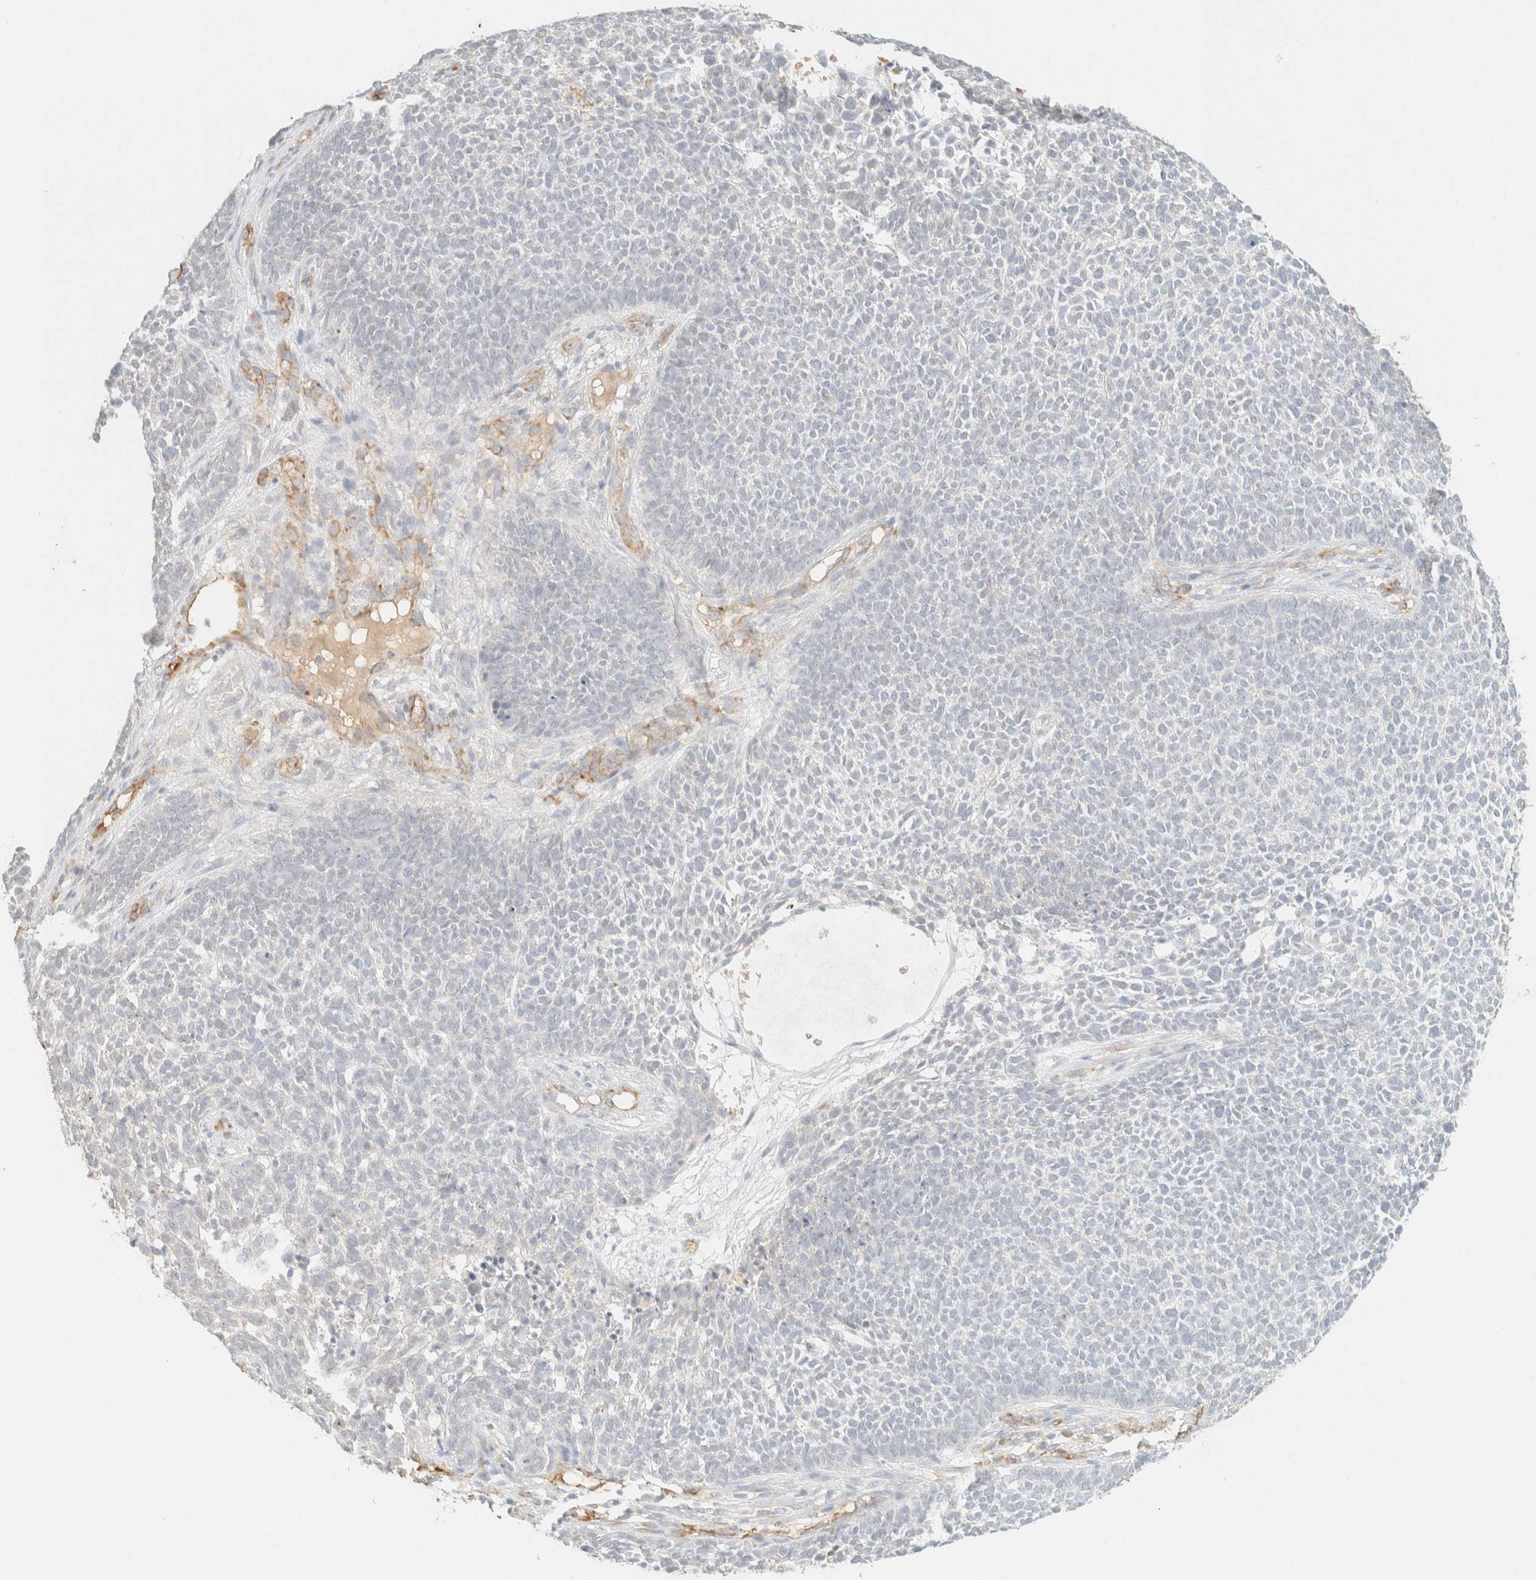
{"staining": {"intensity": "negative", "quantity": "none", "location": "none"}, "tissue": "skin cancer", "cell_type": "Tumor cells", "image_type": "cancer", "snomed": [{"axis": "morphology", "description": "Basal cell carcinoma"}, {"axis": "topography", "description": "Skin"}], "caption": "Immunohistochemical staining of skin basal cell carcinoma shows no significant positivity in tumor cells.", "gene": "SPARCL1", "patient": {"sex": "female", "age": 84}}